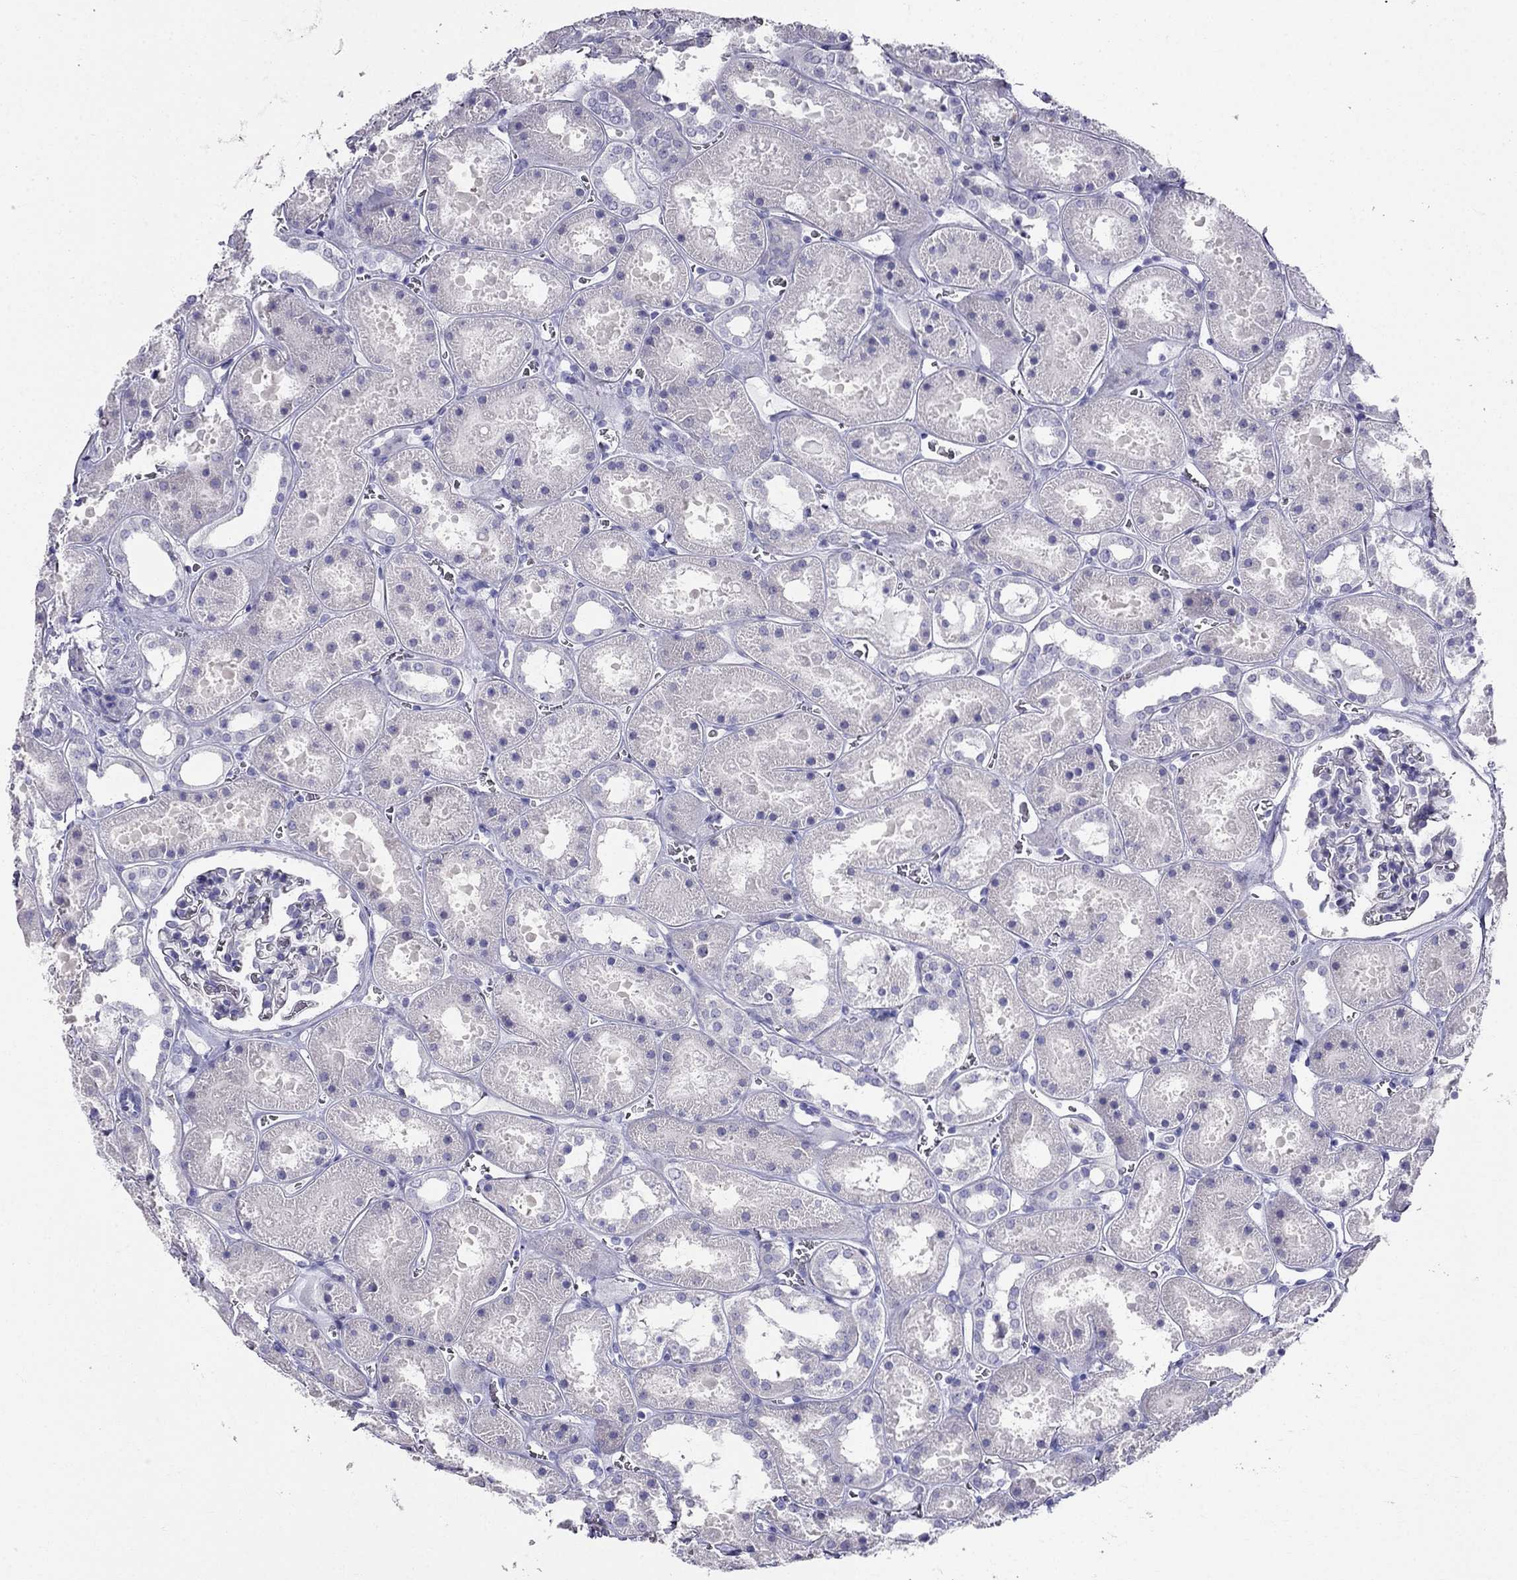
{"staining": {"intensity": "negative", "quantity": "none", "location": "none"}, "tissue": "kidney", "cell_type": "Cells in glomeruli", "image_type": "normal", "snomed": [{"axis": "morphology", "description": "Normal tissue, NOS"}, {"axis": "topography", "description": "Kidney"}], "caption": "Kidney was stained to show a protein in brown. There is no significant expression in cells in glomeruli. The staining was performed using DAB (3,3'-diaminobenzidine) to visualize the protein expression in brown, while the nuclei were stained in blue with hematoxylin (Magnification: 20x).", "gene": "DNAAF6", "patient": {"sex": "female", "age": 41}}